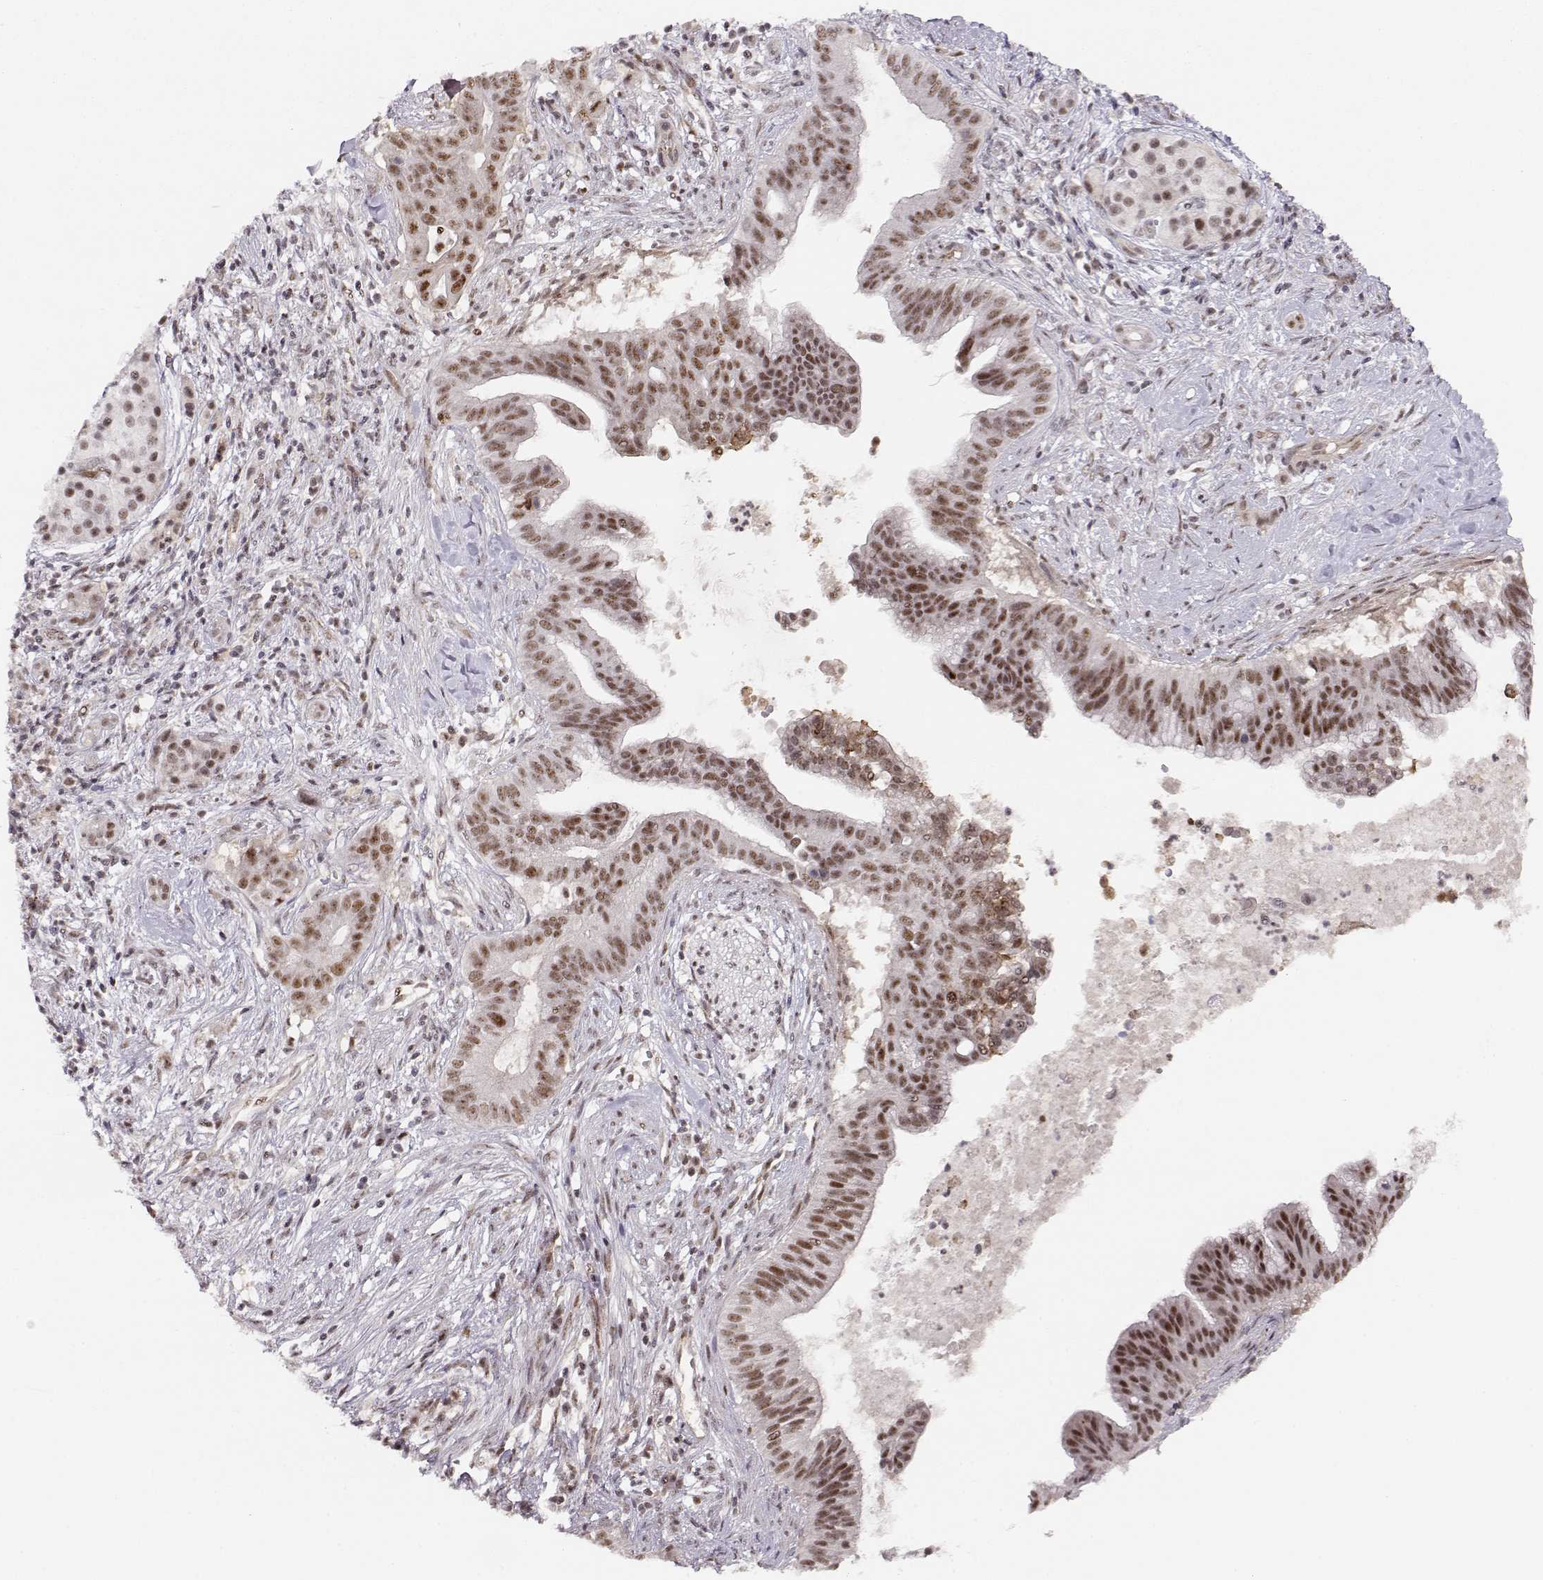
{"staining": {"intensity": "moderate", "quantity": ">75%", "location": "nuclear"}, "tissue": "pancreatic cancer", "cell_type": "Tumor cells", "image_type": "cancer", "snomed": [{"axis": "morphology", "description": "Adenocarcinoma, NOS"}, {"axis": "topography", "description": "Pancreas"}], "caption": "About >75% of tumor cells in pancreatic cancer show moderate nuclear protein positivity as visualized by brown immunohistochemical staining.", "gene": "CIR1", "patient": {"sex": "male", "age": 61}}